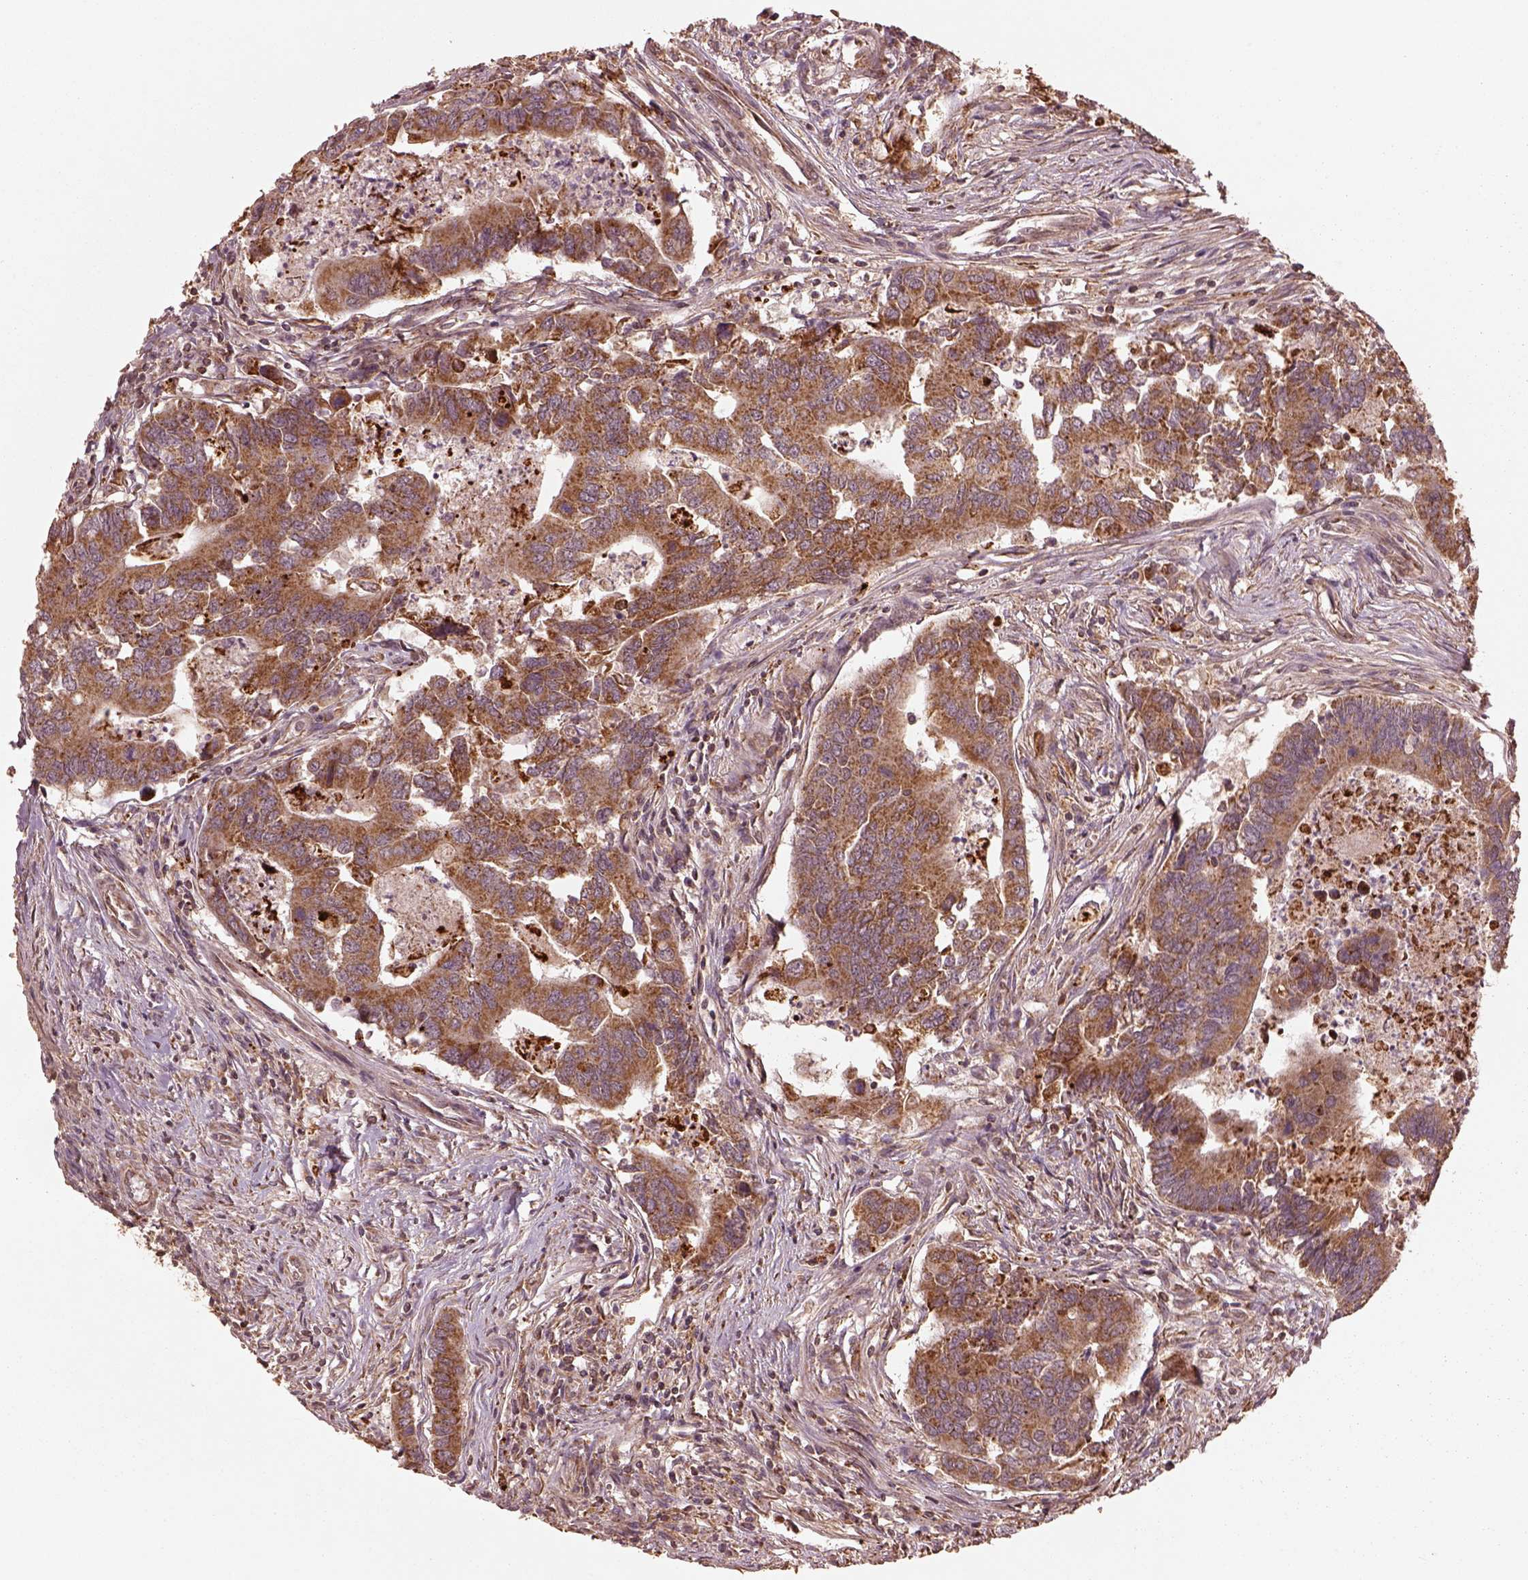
{"staining": {"intensity": "moderate", "quantity": ">75%", "location": "cytoplasmic/membranous"}, "tissue": "colorectal cancer", "cell_type": "Tumor cells", "image_type": "cancer", "snomed": [{"axis": "morphology", "description": "Adenocarcinoma, NOS"}, {"axis": "topography", "description": "Colon"}], "caption": "IHC photomicrograph of colorectal cancer stained for a protein (brown), which shows medium levels of moderate cytoplasmic/membranous positivity in approximately >75% of tumor cells.", "gene": "SEL1L3", "patient": {"sex": "female", "age": 67}}